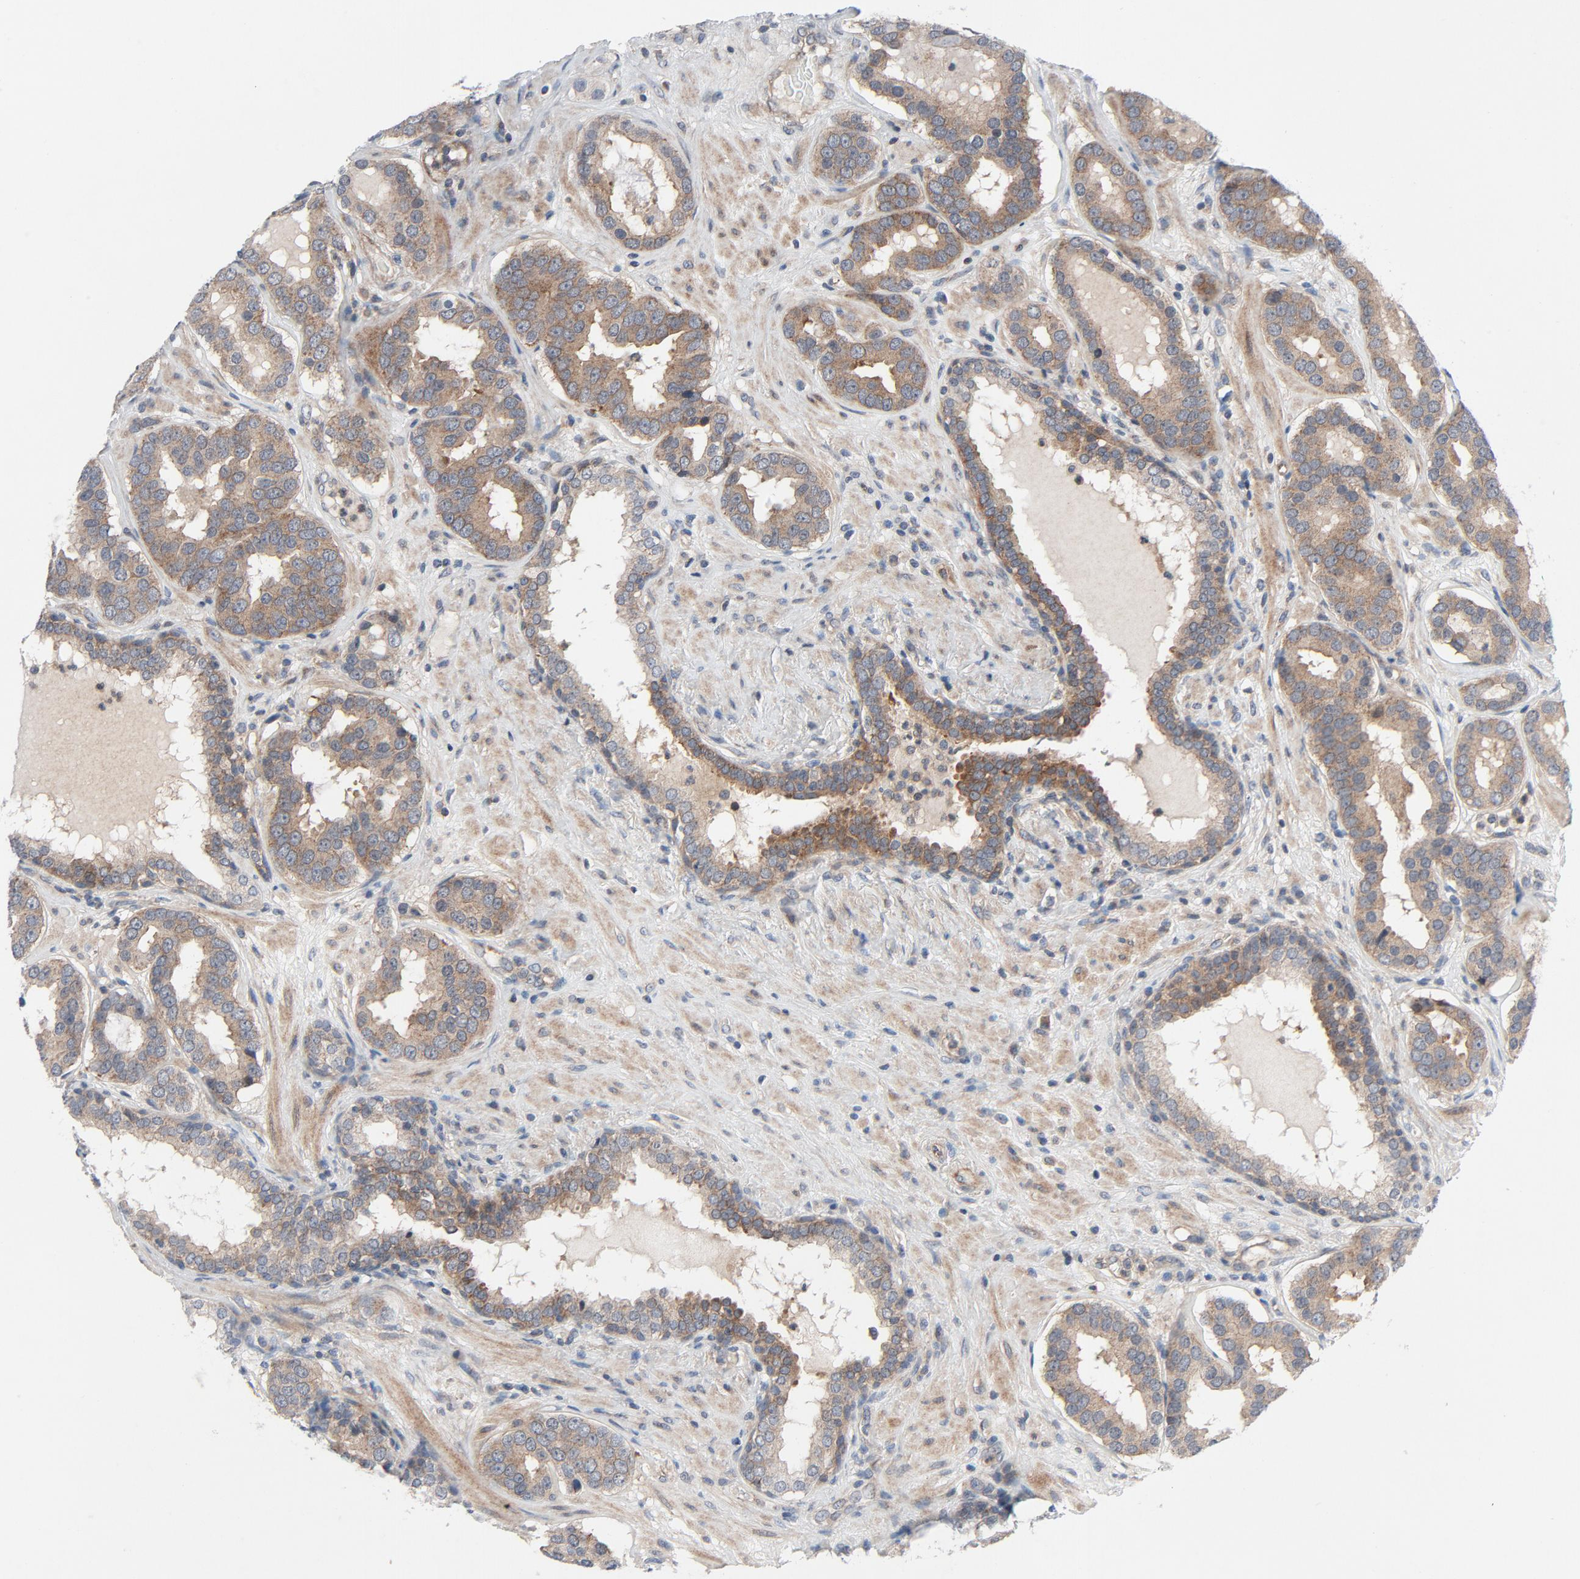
{"staining": {"intensity": "moderate", "quantity": ">75%", "location": "cytoplasmic/membranous"}, "tissue": "prostate cancer", "cell_type": "Tumor cells", "image_type": "cancer", "snomed": [{"axis": "morphology", "description": "Adenocarcinoma, Low grade"}, {"axis": "topography", "description": "Prostate"}], "caption": "Brown immunohistochemical staining in prostate cancer (low-grade adenocarcinoma) exhibits moderate cytoplasmic/membranous expression in about >75% of tumor cells. The staining is performed using DAB (3,3'-diaminobenzidine) brown chromogen to label protein expression. The nuclei are counter-stained blue using hematoxylin.", "gene": "TSG101", "patient": {"sex": "male", "age": 59}}